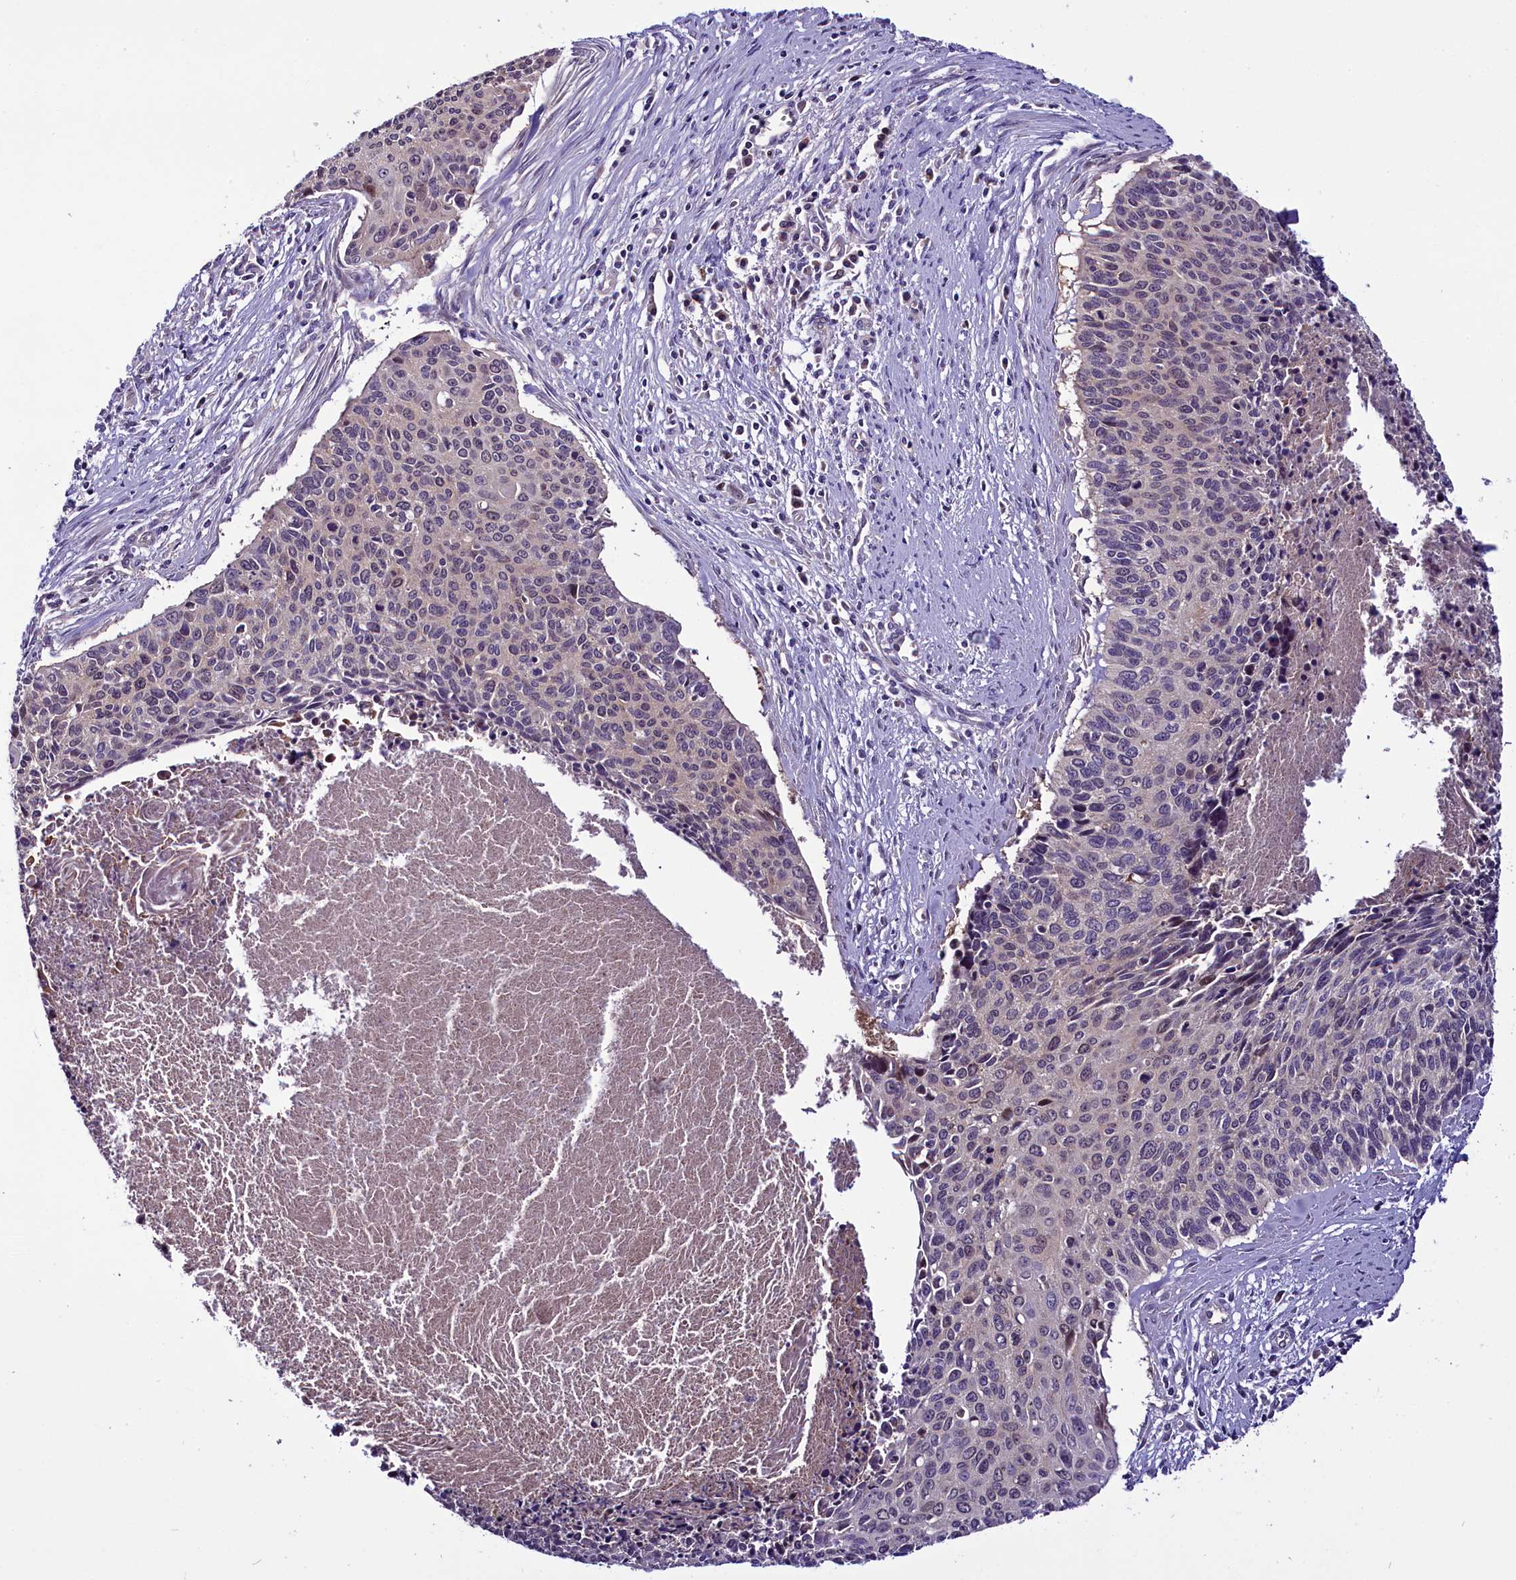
{"staining": {"intensity": "weak", "quantity": "25%-75%", "location": "cytoplasmic/membranous"}, "tissue": "cervical cancer", "cell_type": "Tumor cells", "image_type": "cancer", "snomed": [{"axis": "morphology", "description": "Squamous cell carcinoma, NOS"}, {"axis": "topography", "description": "Cervix"}], "caption": "High-power microscopy captured an immunohistochemistry histopathology image of squamous cell carcinoma (cervical), revealing weak cytoplasmic/membranous positivity in about 25%-75% of tumor cells.", "gene": "C9orf40", "patient": {"sex": "female", "age": 55}}